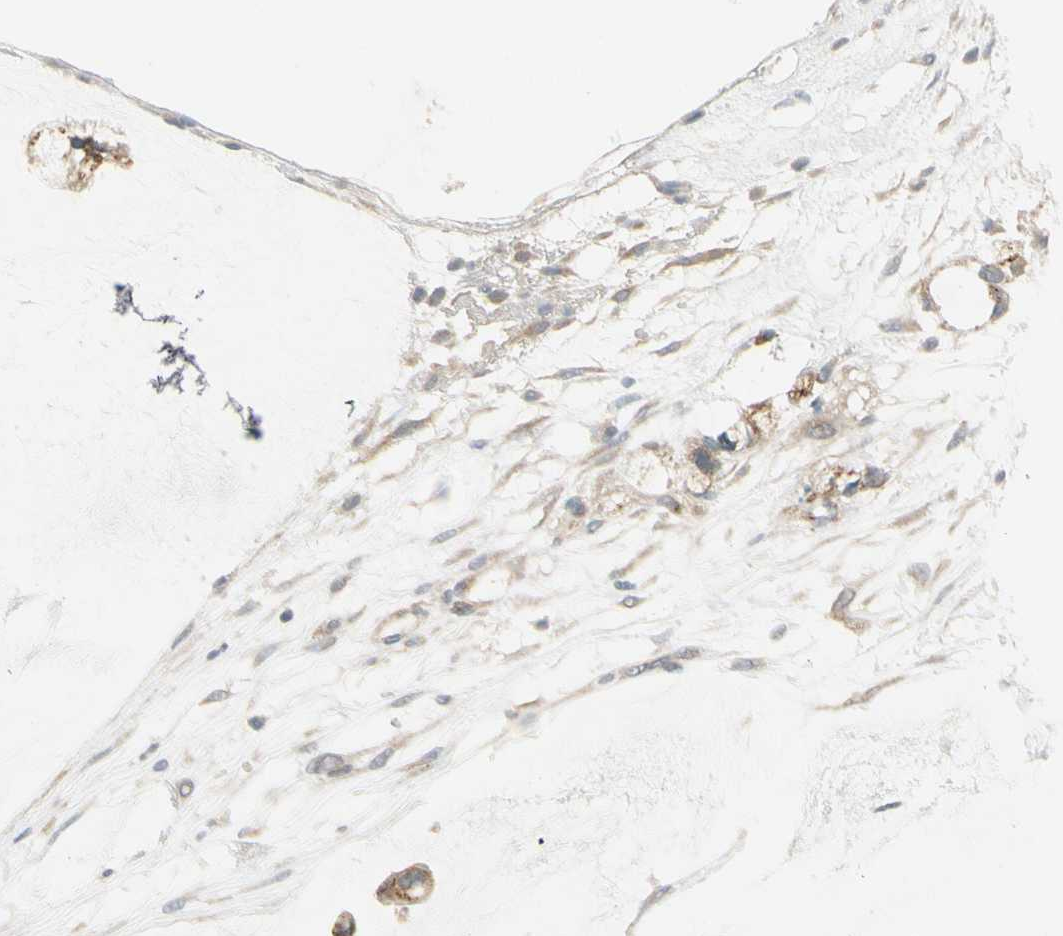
{"staining": {"intensity": "moderate", "quantity": ">75%", "location": "cytoplasmic/membranous"}, "tissue": "ovarian cancer", "cell_type": "Tumor cells", "image_type": "cancer", "snomed": [{"axis": "morphology", "description": "Cystadenocarcinoma, mucinous, NOS"}, {"axis": "topography", "description": "Ovary"}], "caption": "This is a micrograph of immunohistochemistry staining of ovarian cancer, which shows moderate positivity in the cytoplasmic/membranous of tumor cells.", "gene": "MANSC1", "patient": {"sex": "female", "age": 39}}